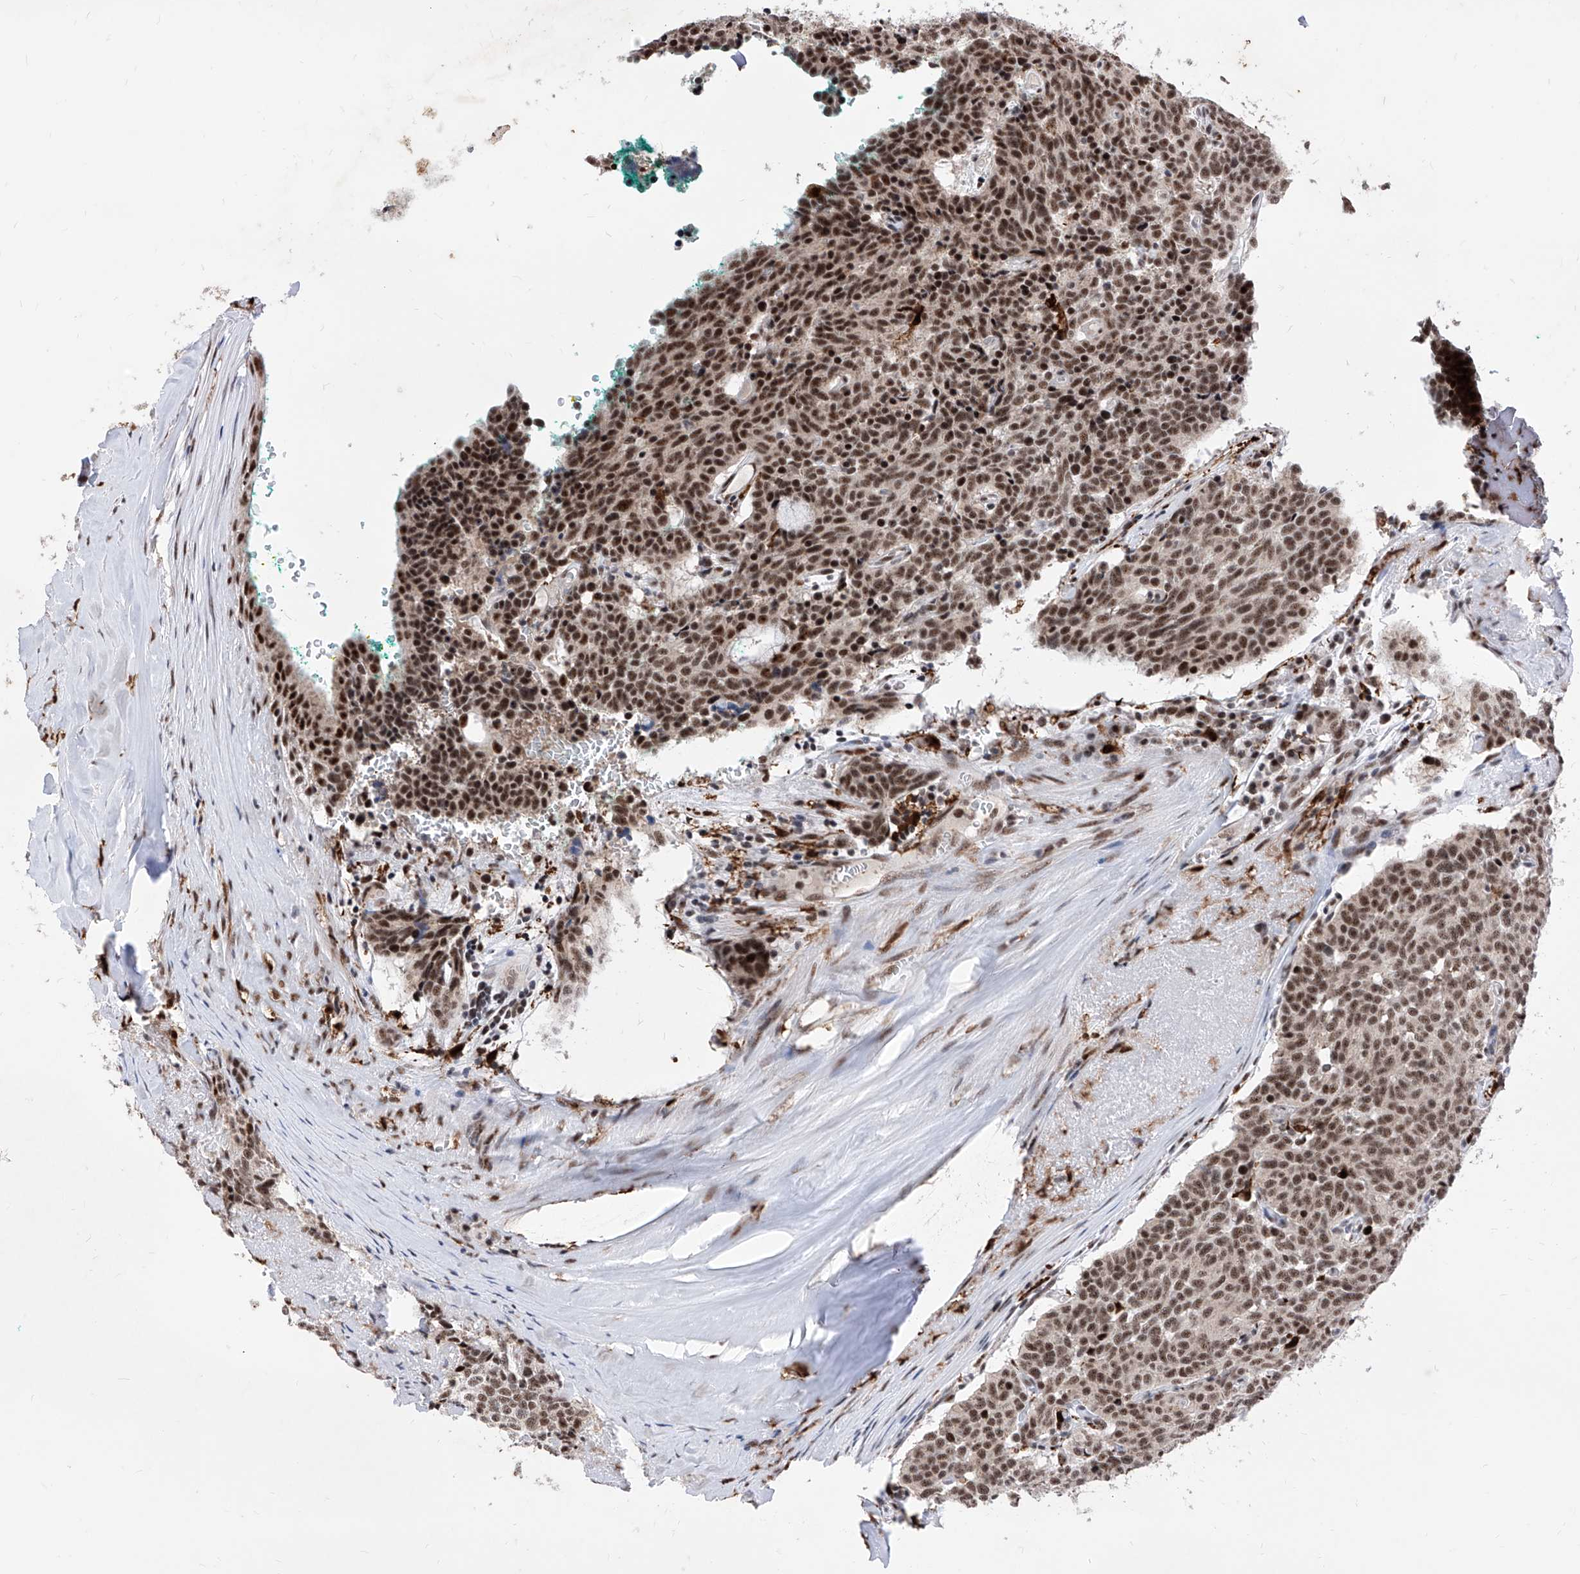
{"staining": {"intensity": "strong", "quantity": ">75%", "location": "nuclear"}, "tissue": "carcinoid", "cell_type": "Tumor cells", "image_type": "cancer", "snomed": [{"axis": "morphology", "description": "Carcinoid, malignant, NOS"}, {"axis": "topography", "description": "Lung"}], "caption": "Immunohistochemistry (IHC) staining of carcinoid, which displays high levels of strong nuclear staining in approximately >75% of tumor cells indicating strong nuclear protein positivity. The staining was performed using DAB (brown) for protein detection and nuclei were counterstained in hematoxylin (blue).", "gene": "PHF5A", "patient": {"sex": "female", "age": 46}}